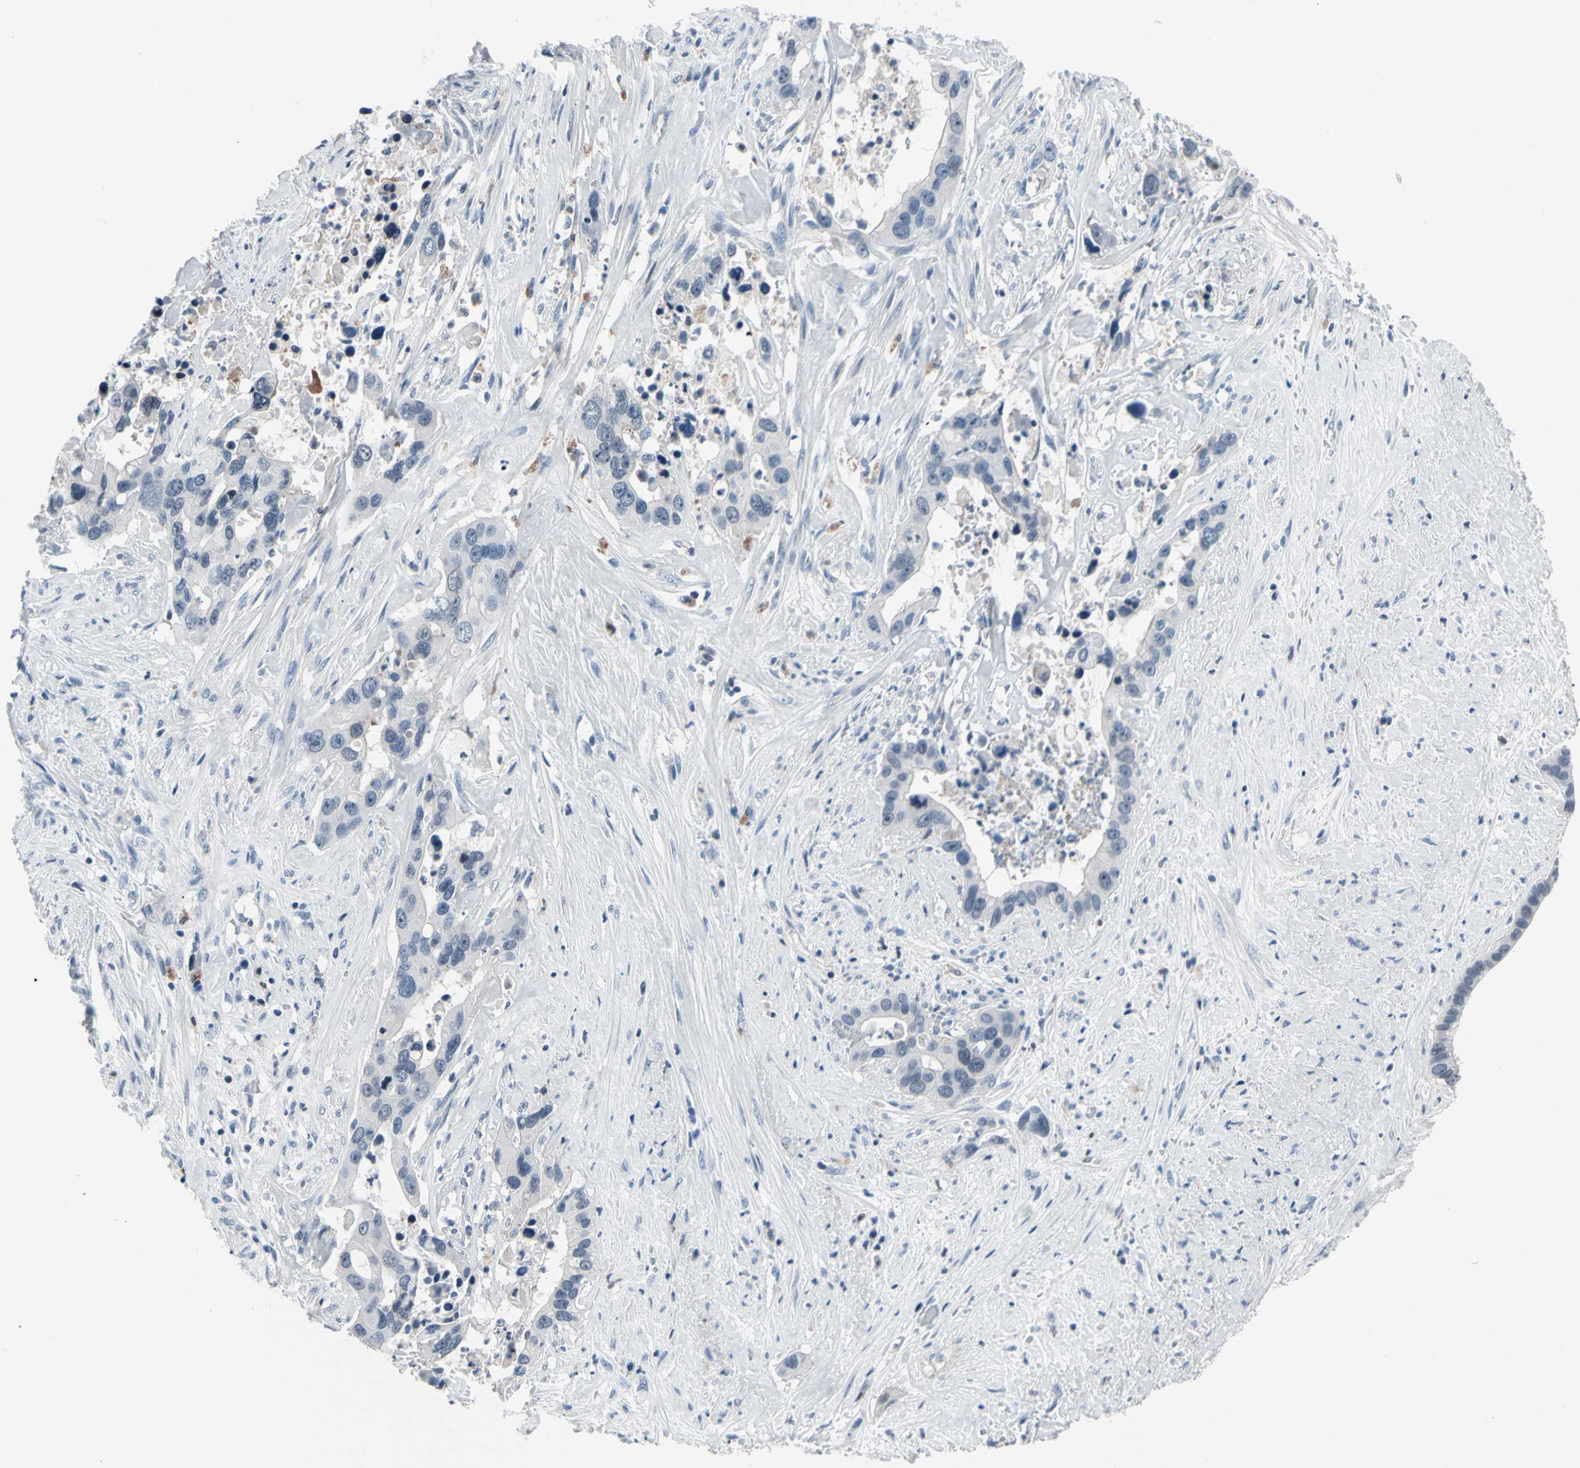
{"staining": {"intensity": "negative", "quantity": "none", "location": "none"}, "tissue": "liver cancer", "cell_type": "Tumor cells", "image_type": "cancer", "snomed": [{"axis": "morphology", "description": "Cholangiocarcinoma"}, {"axis": "topography", "description": "Liver"}], "caption": "Immunohistochemical staining of liver cancer reveals no significant staining in tumor cells.", "gene": "TXN", "patient": {"sex": "female", "age": 65}}